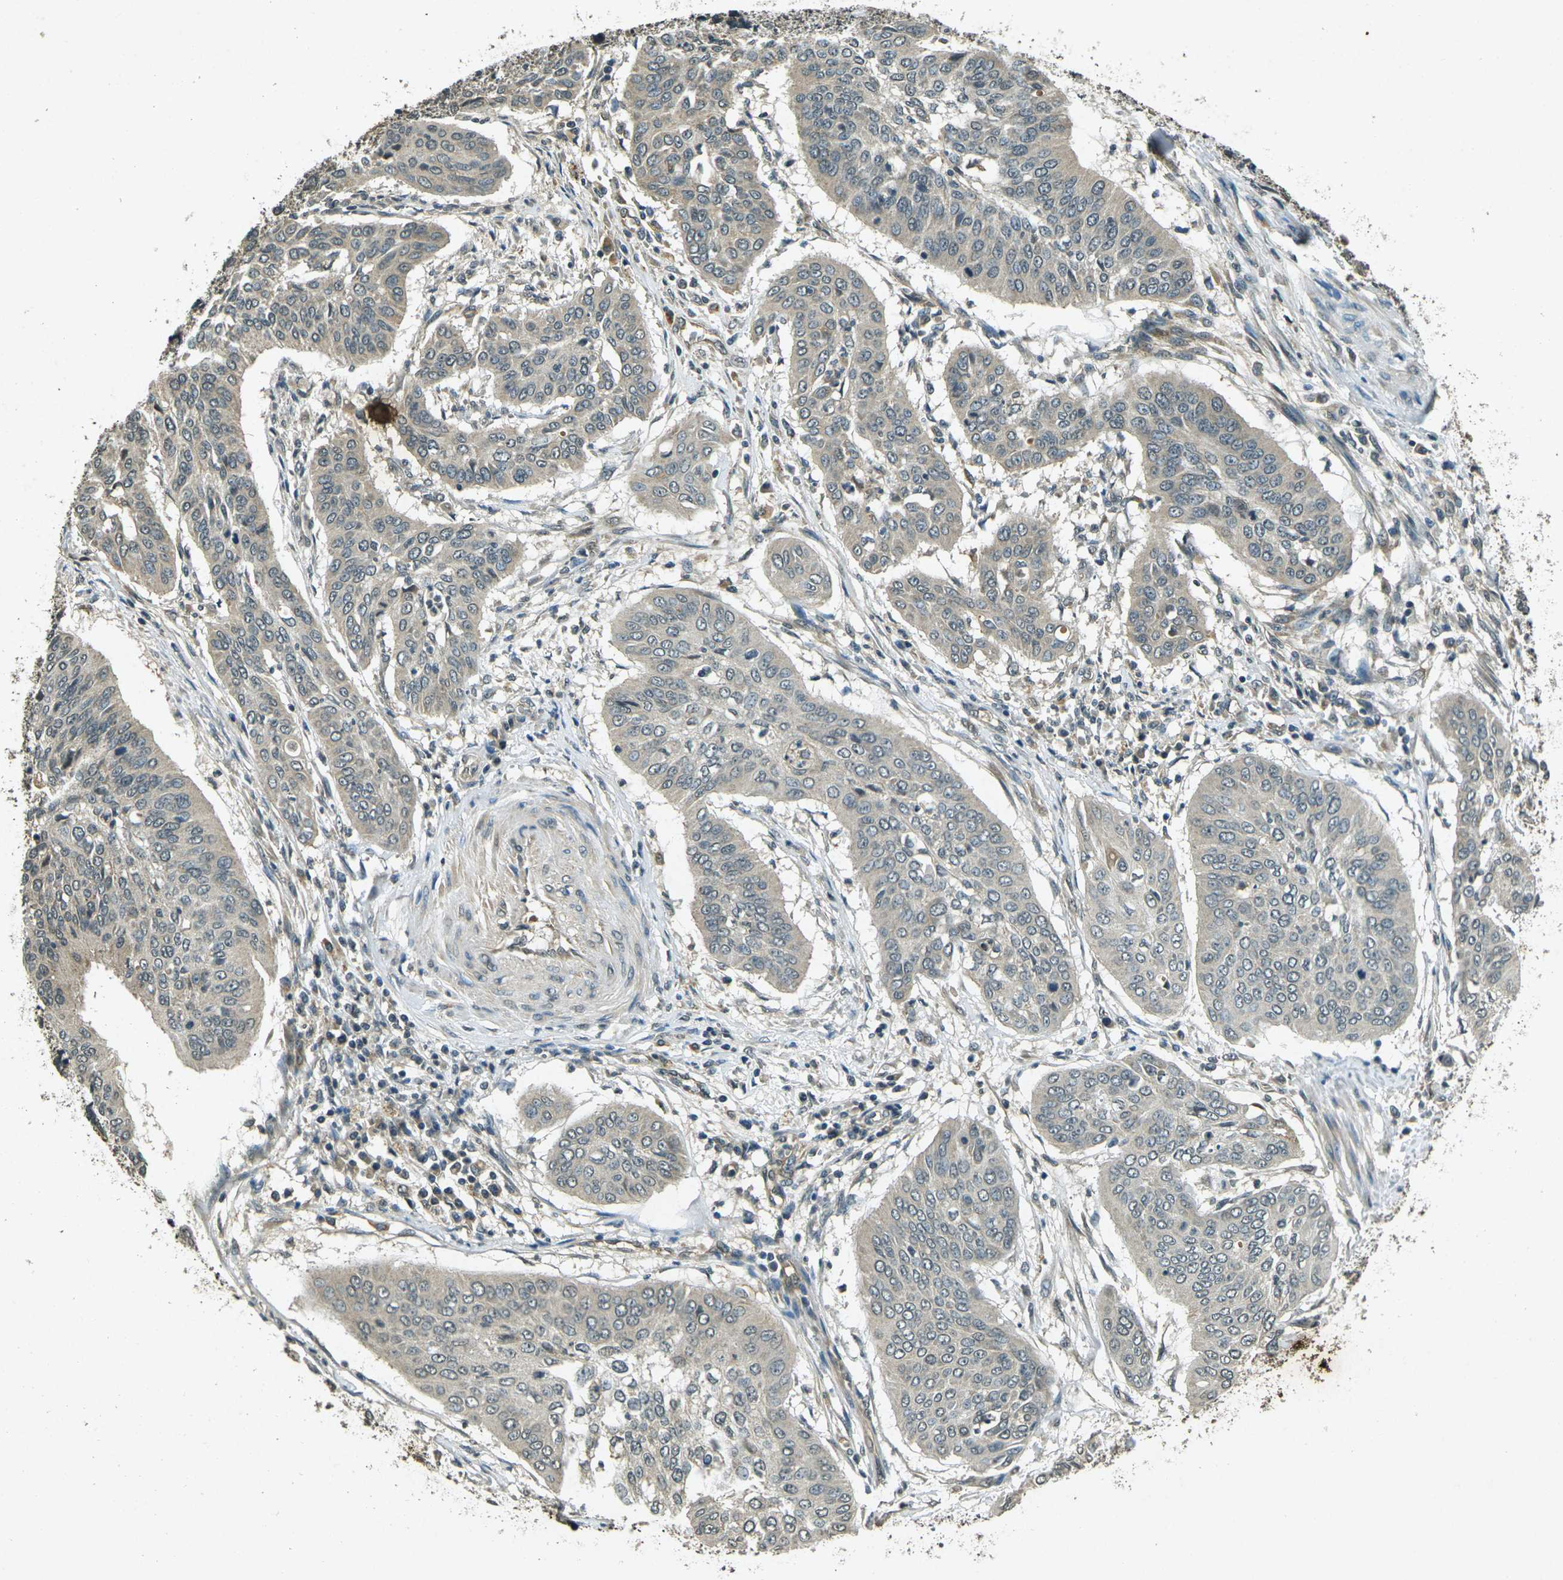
{"staining": {"intensity": "weak", "quantity": "25%-75%", "location": "cytoplasmic/membranous"}, "tissue": "cervical cancer", "cell_type": "Tumor cells", "image_type": "cancer", "snomed": [{"axis": "morphology", "description": "Normal tissue, NOS"}, {"axis": "morphology", "description": "Squamous cell carcinoma, NOS"}, {"axis": "topography", "description": "Cervix"}], "caption": "DAB immunohistochemical staining of human cervical cancer displays weak cytoplasmic/membranous protein positivity in about 25%-75% of tumor cells.", "gene": "PDE2A", "patient": {"sex": "female", "age": 39}}